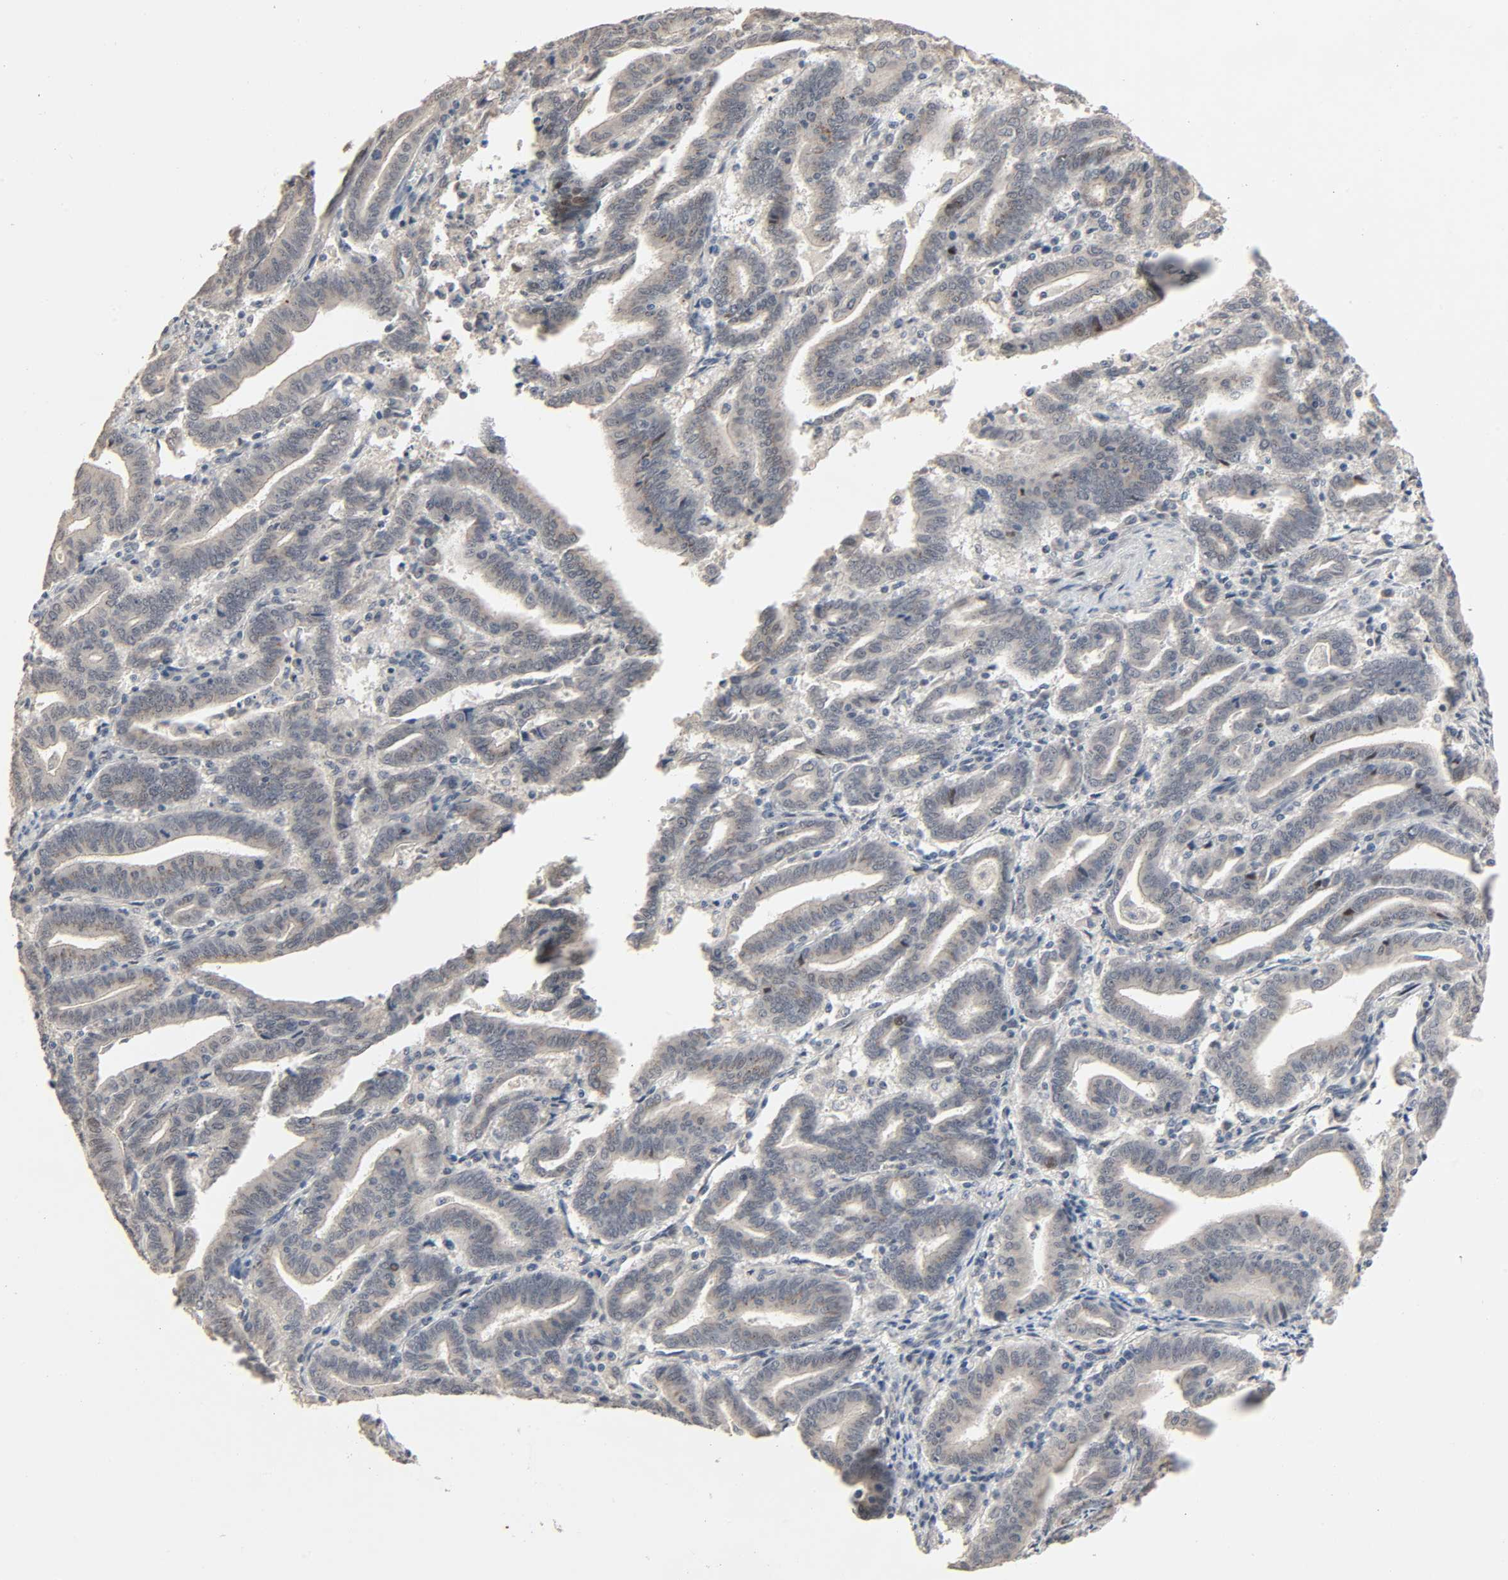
{"staining": {"intensity": "negative", "quantity": "none", "location": "none"}, "tissue": "endometrial cancer", "cell_type": "Tumor cells", "image_type": "cancer", "snomed": [{"axis": "morphology", "description": "Adenocarcinoma, NOS"}, {"axis": "topography", "description": "Uterus"}], "caption": "Adenocarcinoma (endometrial) was stained to show a protein in brown. There is no significant positivity in tumor cells.", "gene": "MAGEA8", "patient": {"sex": "female", "age": 83}}